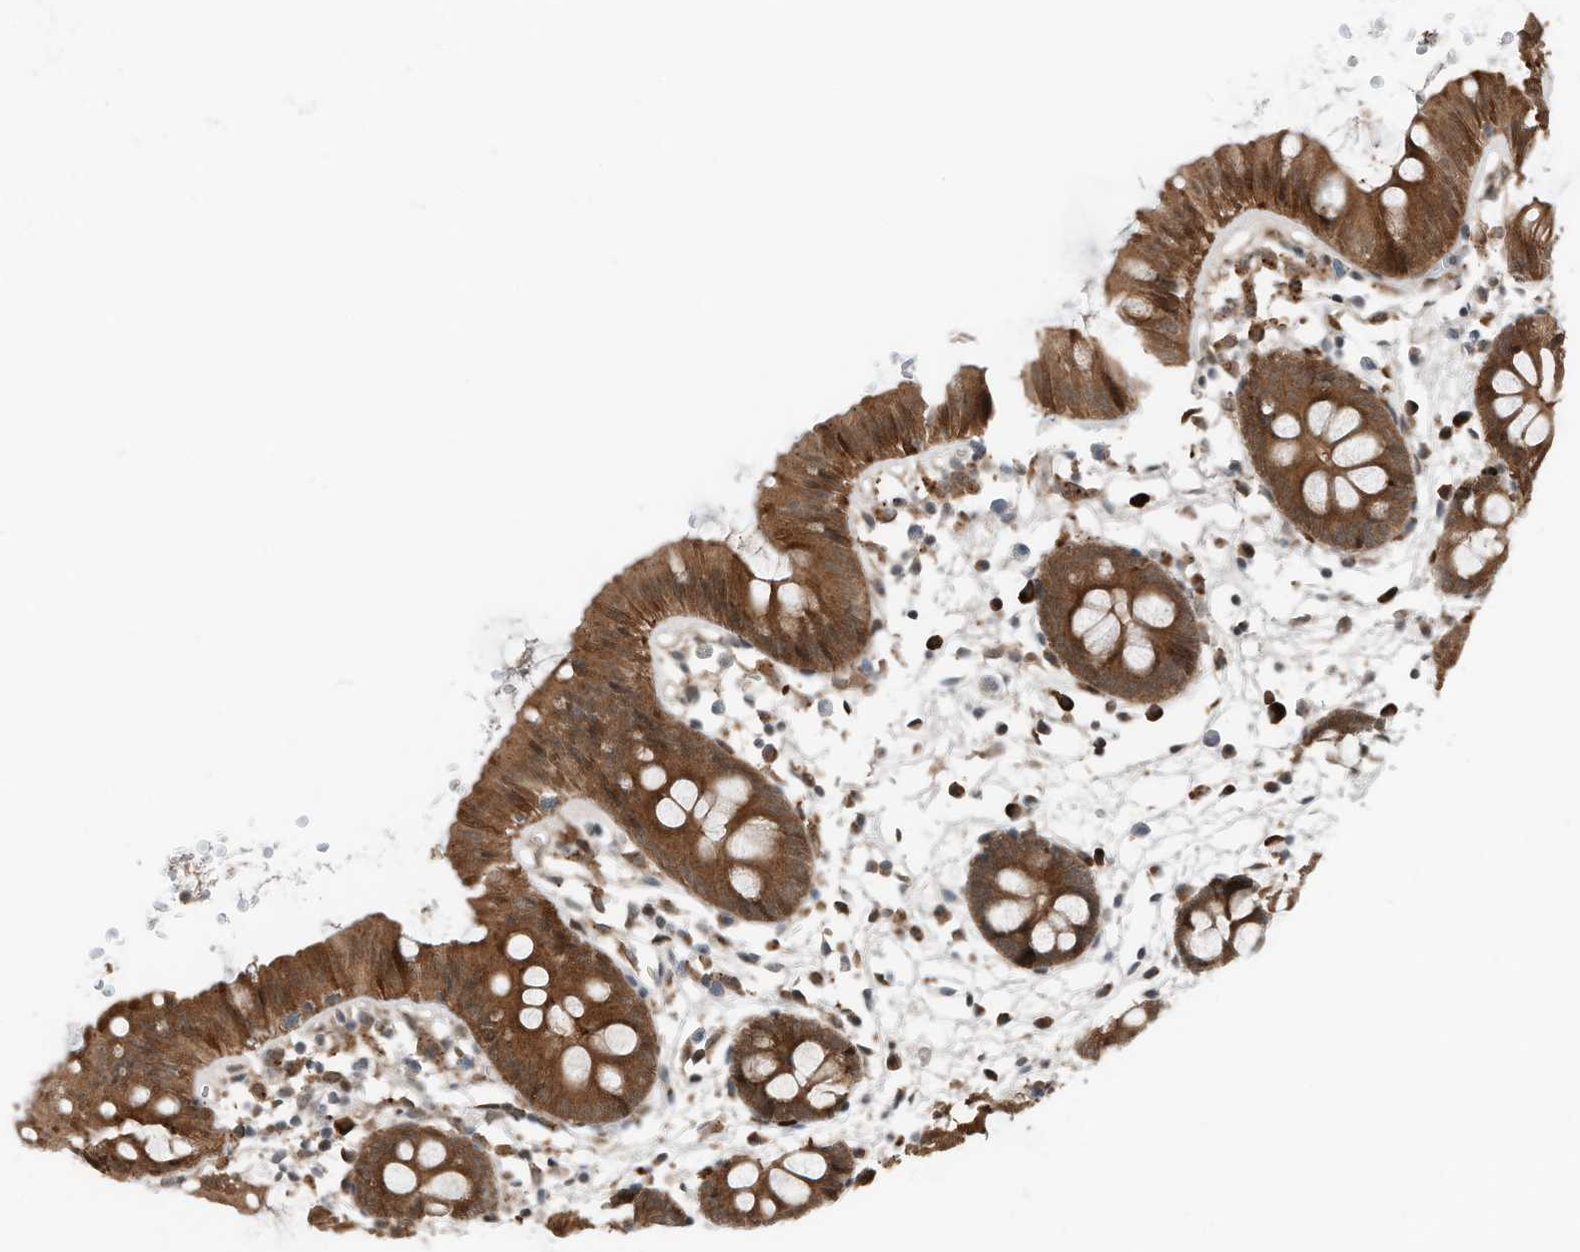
{"staining": {"intensity": "moderate", "quantity": ">75%", "location": "cytoplasmic/membranous"}, "tissue": "colon", "cell_type": "Endothelial cells", "image_type": "normal", "snomed": [{"axis": "morphology", "description": "Normal tissue, NOS"}, {"axis": "topography", "description": "Colon"}], "caption": "Colon stained with DAB (3,3'-diaminobenzidine) IHC displays medium levels of moderate cytoplasmic/membranous staining in about >75% of endothelial cells.", "gene": "RMND1", "patient": {"sex": "male", "age": 56}}